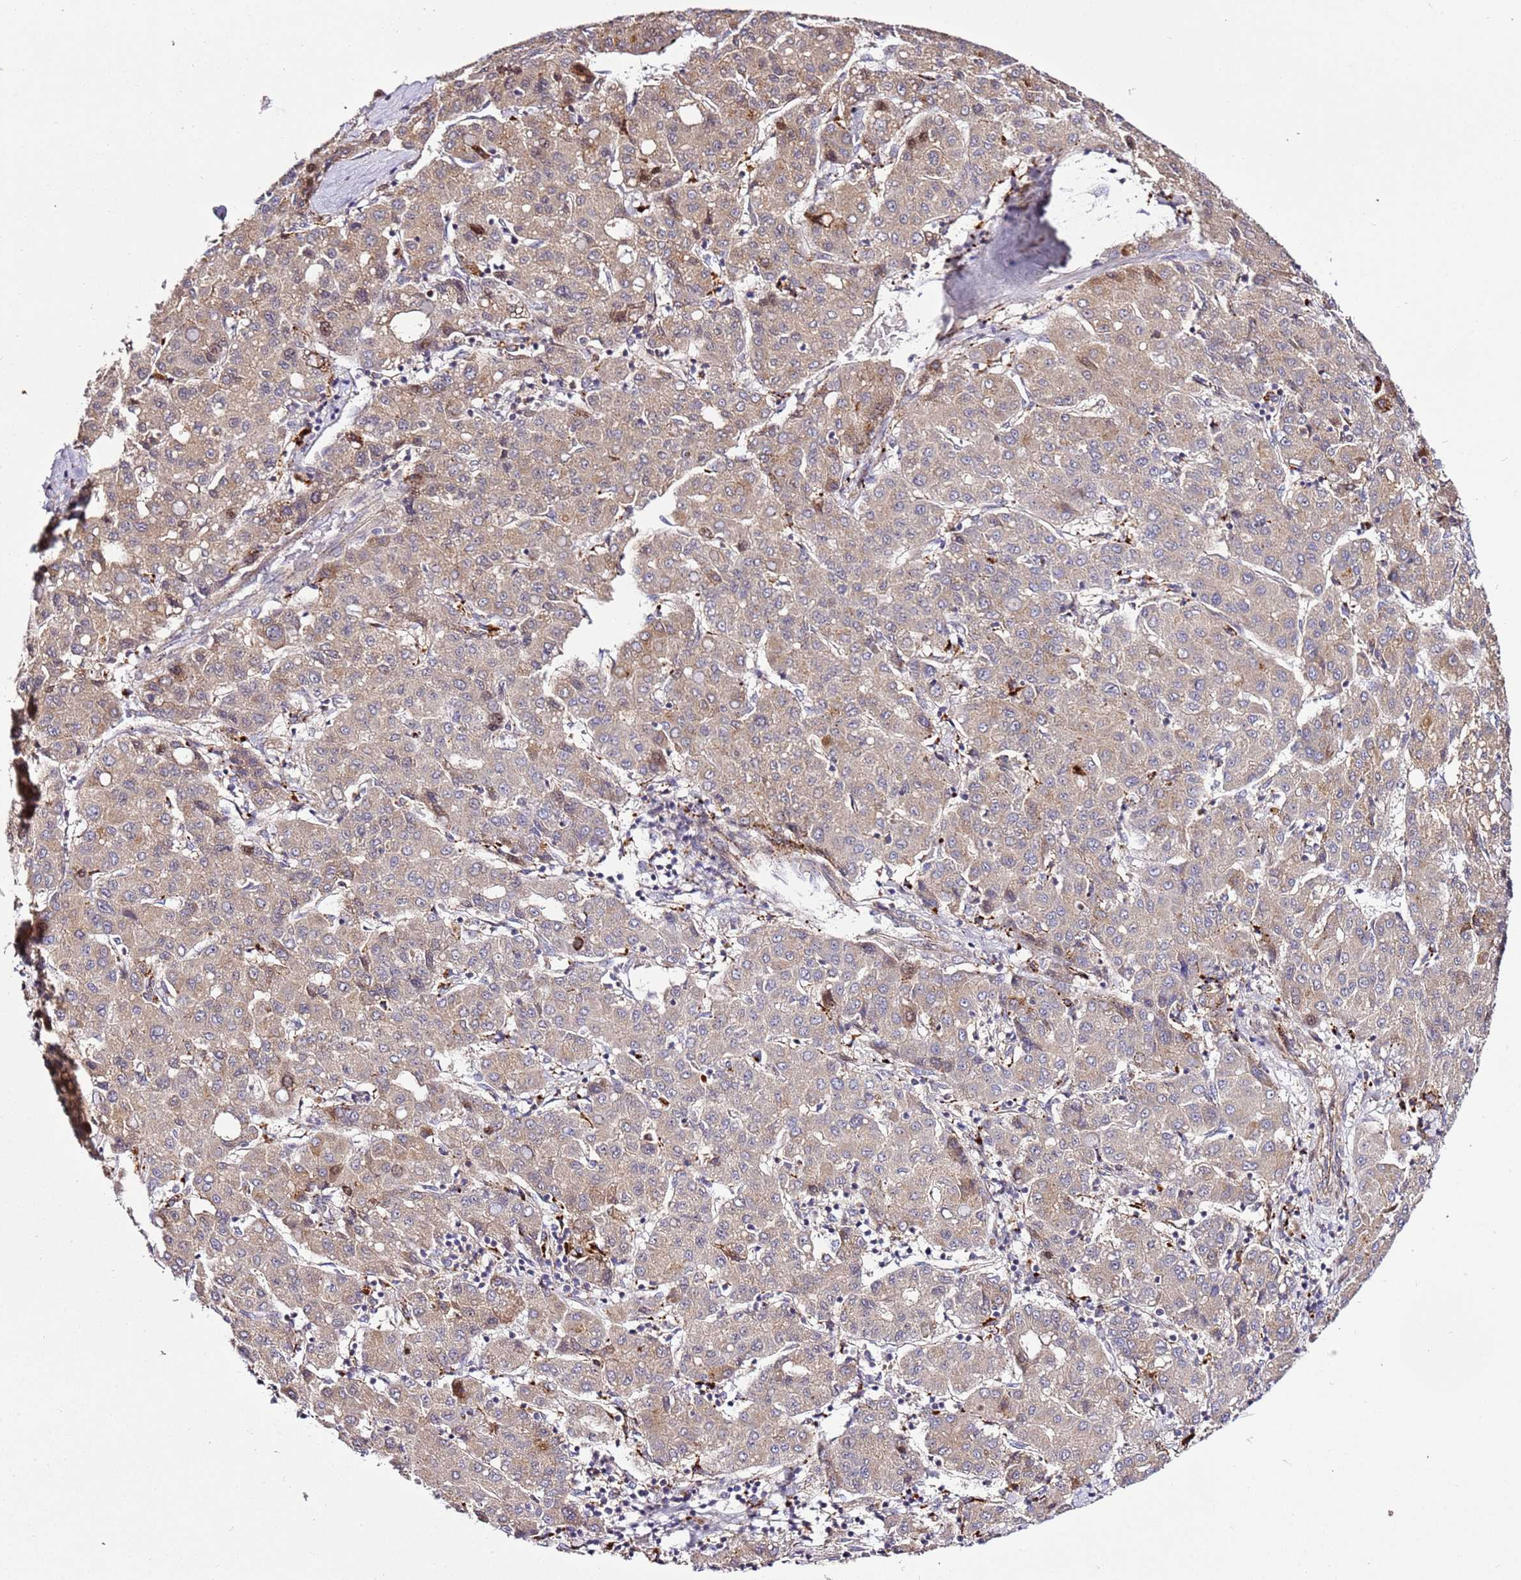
{"staining": {"intensity": "weak", "quantity": ">75%", "location": "cytoplasmic/membranous"}, "tissue": "liver cancer", "cell_type": "Tumor cells", "image_type": "cancer", "snomed": [{"axis": "morphology", "description": "Carcinoma, Hepatocellular, NOS"}, {"axis": "topography", "description": "Liver"}], "caption": "Liver hepatocellular carcinoma was stained to show a protein in brown. There is low levels of weak cytoplasmic/membranous expression in approximately >75% of tumor cells.", "gene": "PVRIG", "patient": {"sex": "male", "age": 65}}